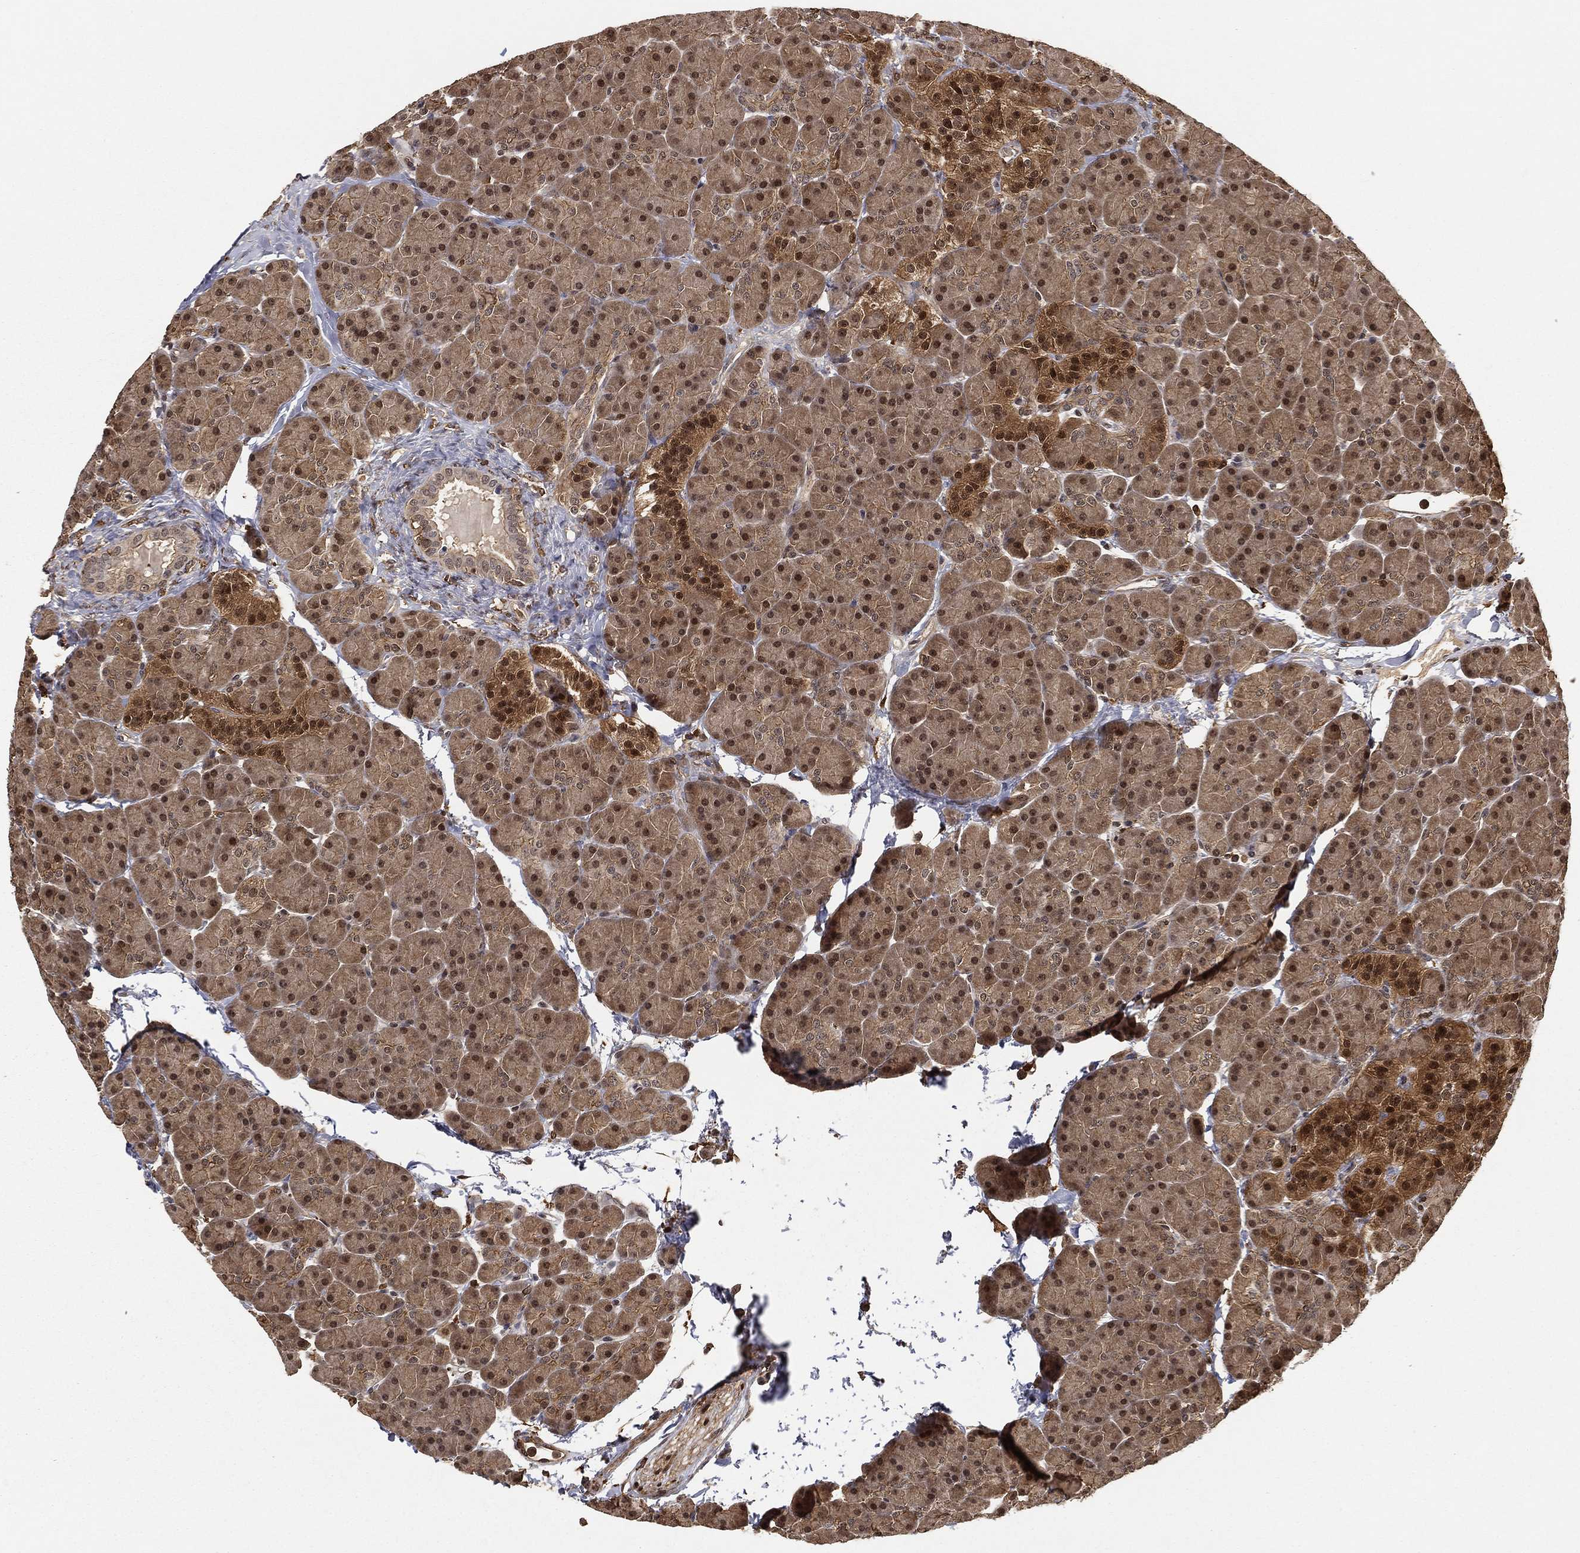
{"staining": {"intensity": "moderate", "quantity": ">75%", "location": "cytoplasmic/membranous,nuclear"}, "tissue": "pancreas", "cell_type": "Exocrine glandular cells", "image_type": "normal", "snomed": [{"axis": "morphology", "description": "Normal tissue, NOS"}, {"axis": "topography", "description": "Pancreas"}], "caption": "A medium amount of moderate cytoplasmic/membranous,nuclear staining is present in about >75% of exocrine glandular cells in unremarkable pancreas. The staining is performed using DAB brown chromogen to label protein expression. The nuclei are counter-stained blue using hematoxylin.", "gene": "CRYL1", "patient": {"sex": "female", "age": 44}}